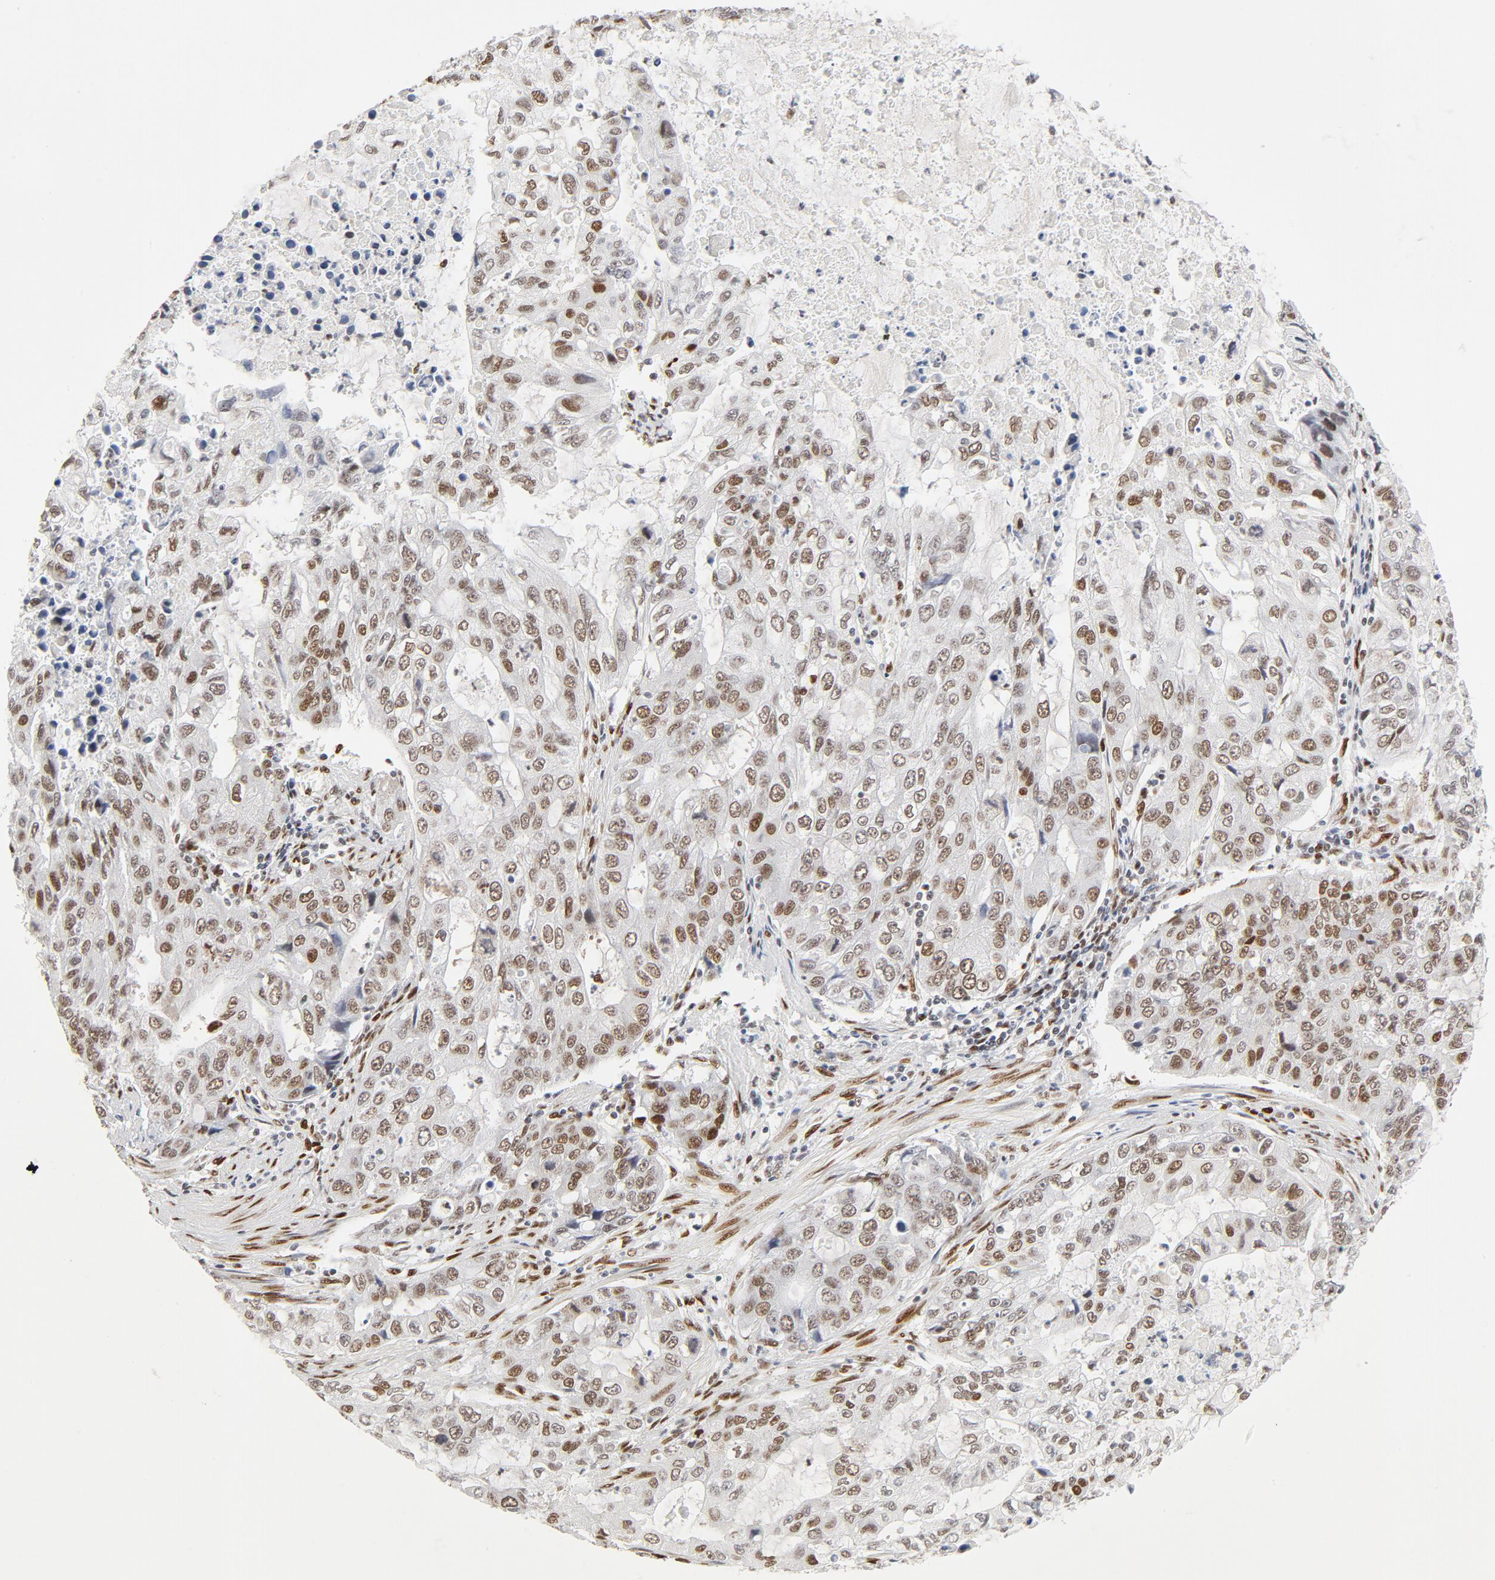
{"staining": {"intensity": "weak", "quantity": "25%-75%", "location": "nuclear"}, "tissue": "stomach cancer", "cell_type": "Tumor cells", "image_type": "cancer", "snomed": [{"axis": "morphology", "description": "Adenocarcinoma, NOS"}, {"axis": "topography", "description": "Stomach, upper"}], "caption": "DAB (3,3'-diaminobenzidine) immunohistochemical staining of human stomach adenocarcinoma displays weak nuclear protein expression in about 25%-75% of tumor cells. Nuclei are stained in blue.", "gene": "MEF2A", "patient": {"sex": "female", "age": 52}}